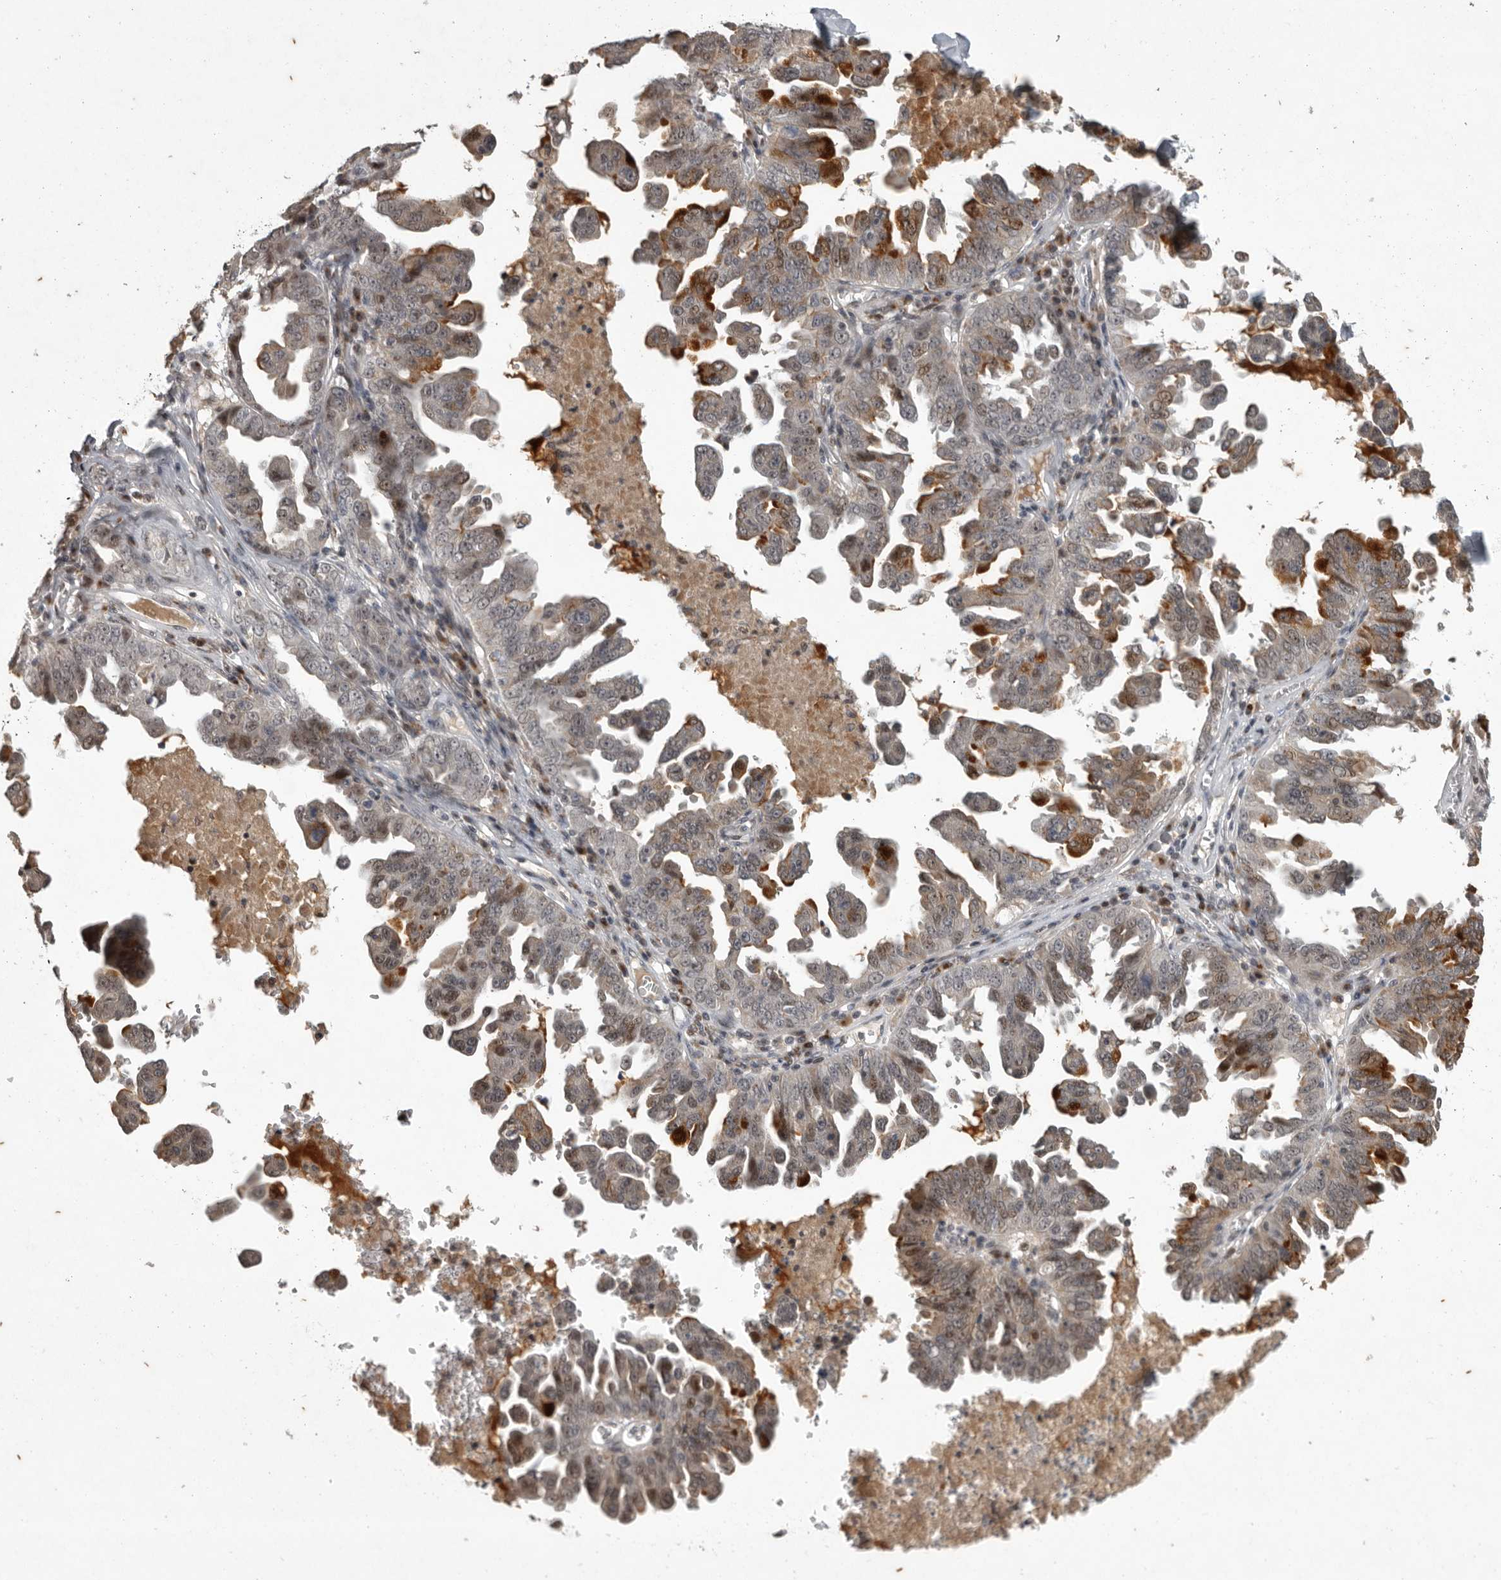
{"staining": {"intensity": "moderate", "quantity": "<25%", "location": "cytoplasmic/membranous"}, "tissue": "ovarian cancer", "cell_type": "Tumor cells", "image_type": "cancer", "snomed": [{"axis": "morphology", "description": "Carcinoma, endometroid"}, {"axis": "topography", "description": "Ovary"}], "caption": "Immunohistochemical staining of human ovarian cancer (endometroid carcinoma) exhibits low levels of moderate cytoplasmic/membranous positivity in about <25% of tumor cells.", "gene": "MAN2A1", "patient": {"sex": "female", "age": 62}}